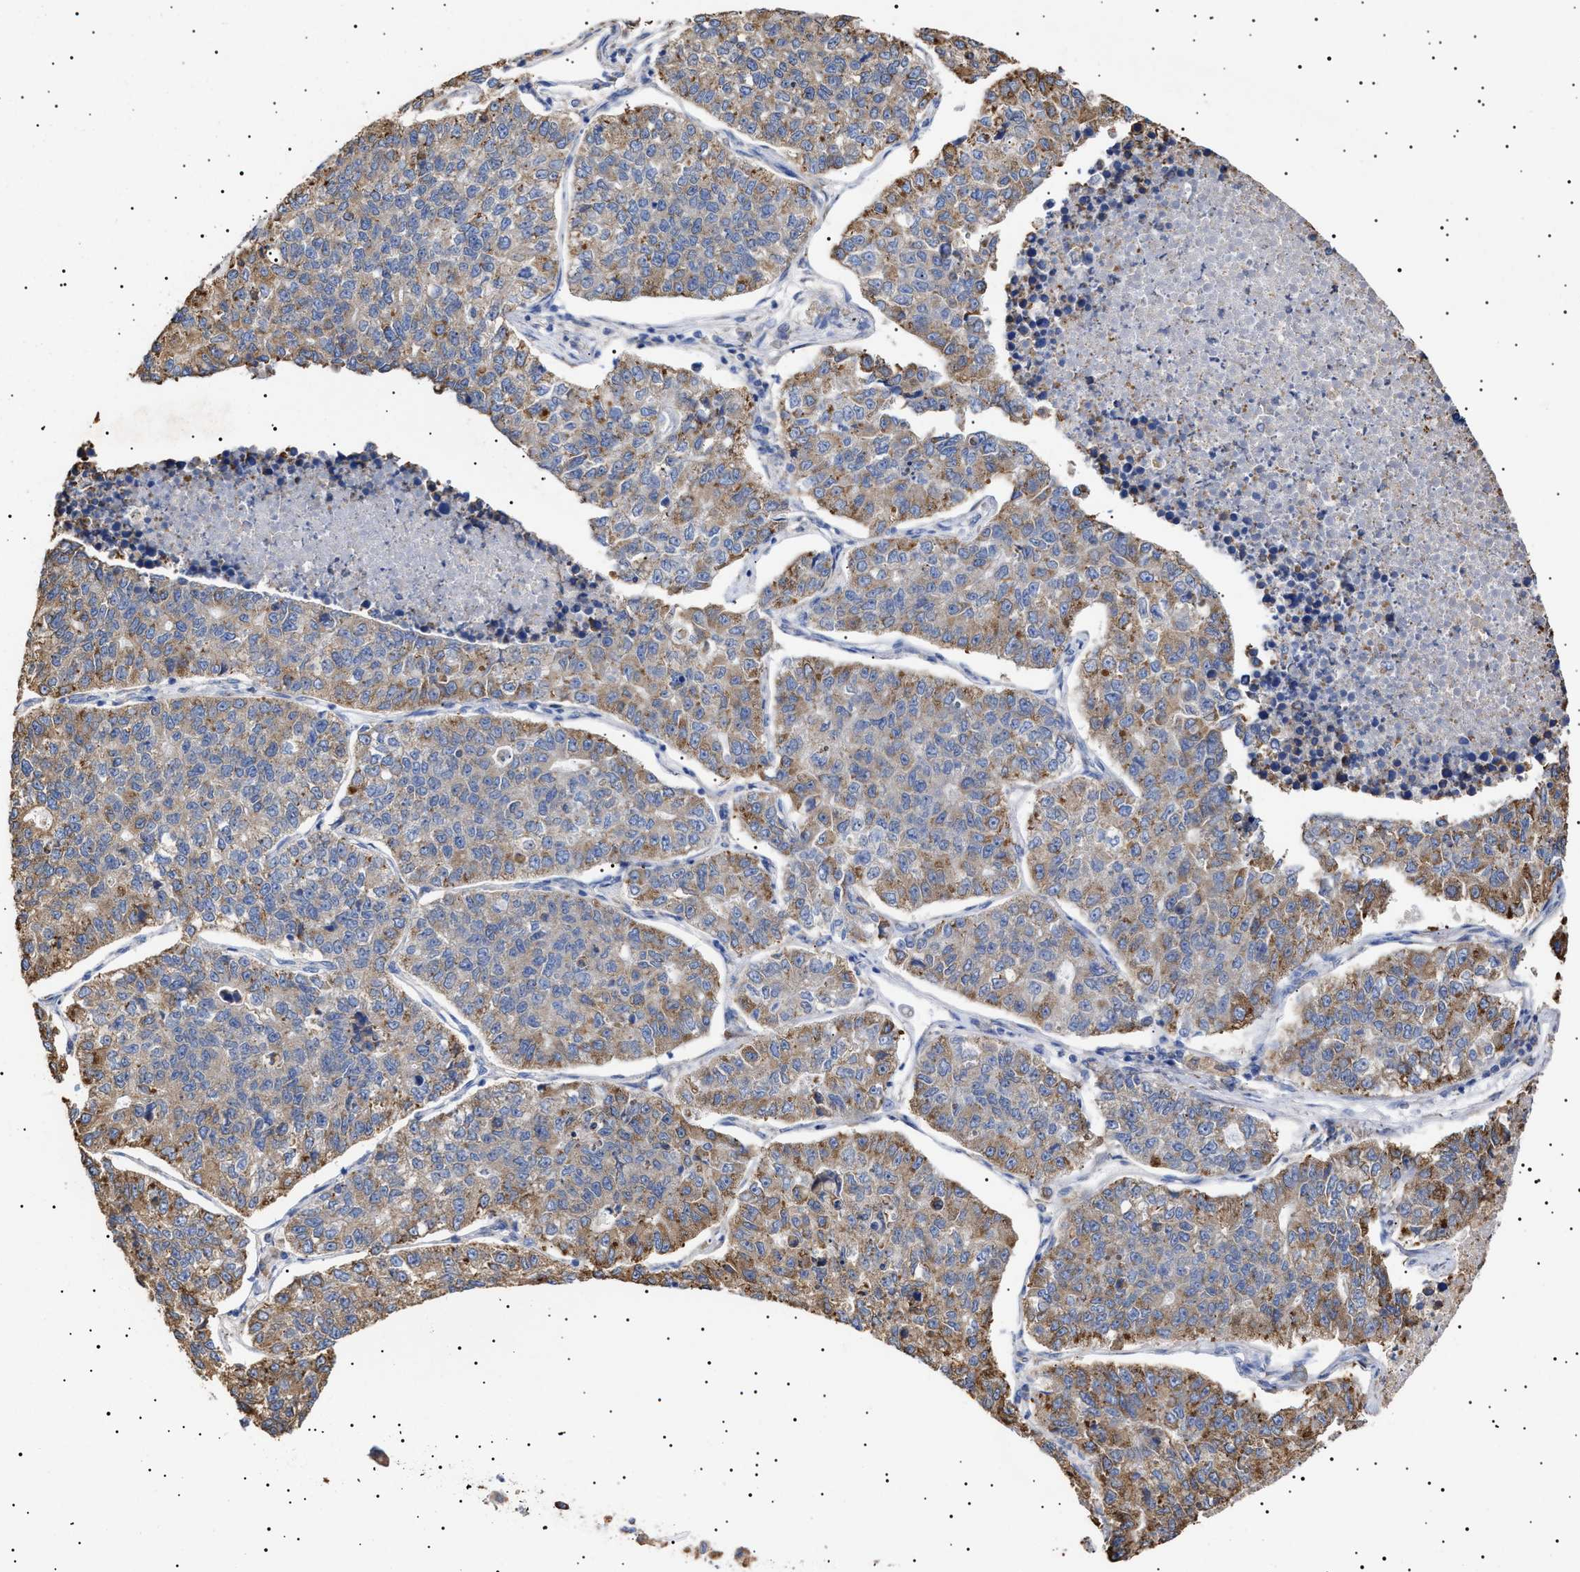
{"staining": {"intensity": "moderate", "quantity": "25%-75%", "location": "cytoplasmic/membranous"}, "tissue": "lung cancer", "cell_type": "Tumor cells", "image_type": "cancer", "snomed": [{"axis": "morphology", "description": "Adenocarcinoma, NOS"}, {"axis": "topography", "description": "Lung"}], "caption": "Immunohistochemical staining of adenocarcinoma (lung) shows medium levels of moderate cytoplasmic/membranous expression in approximately 25%-75% of tumor cells.", "gene": "ERCC6L2", "patient": {"sex": "male", "age": 49}}